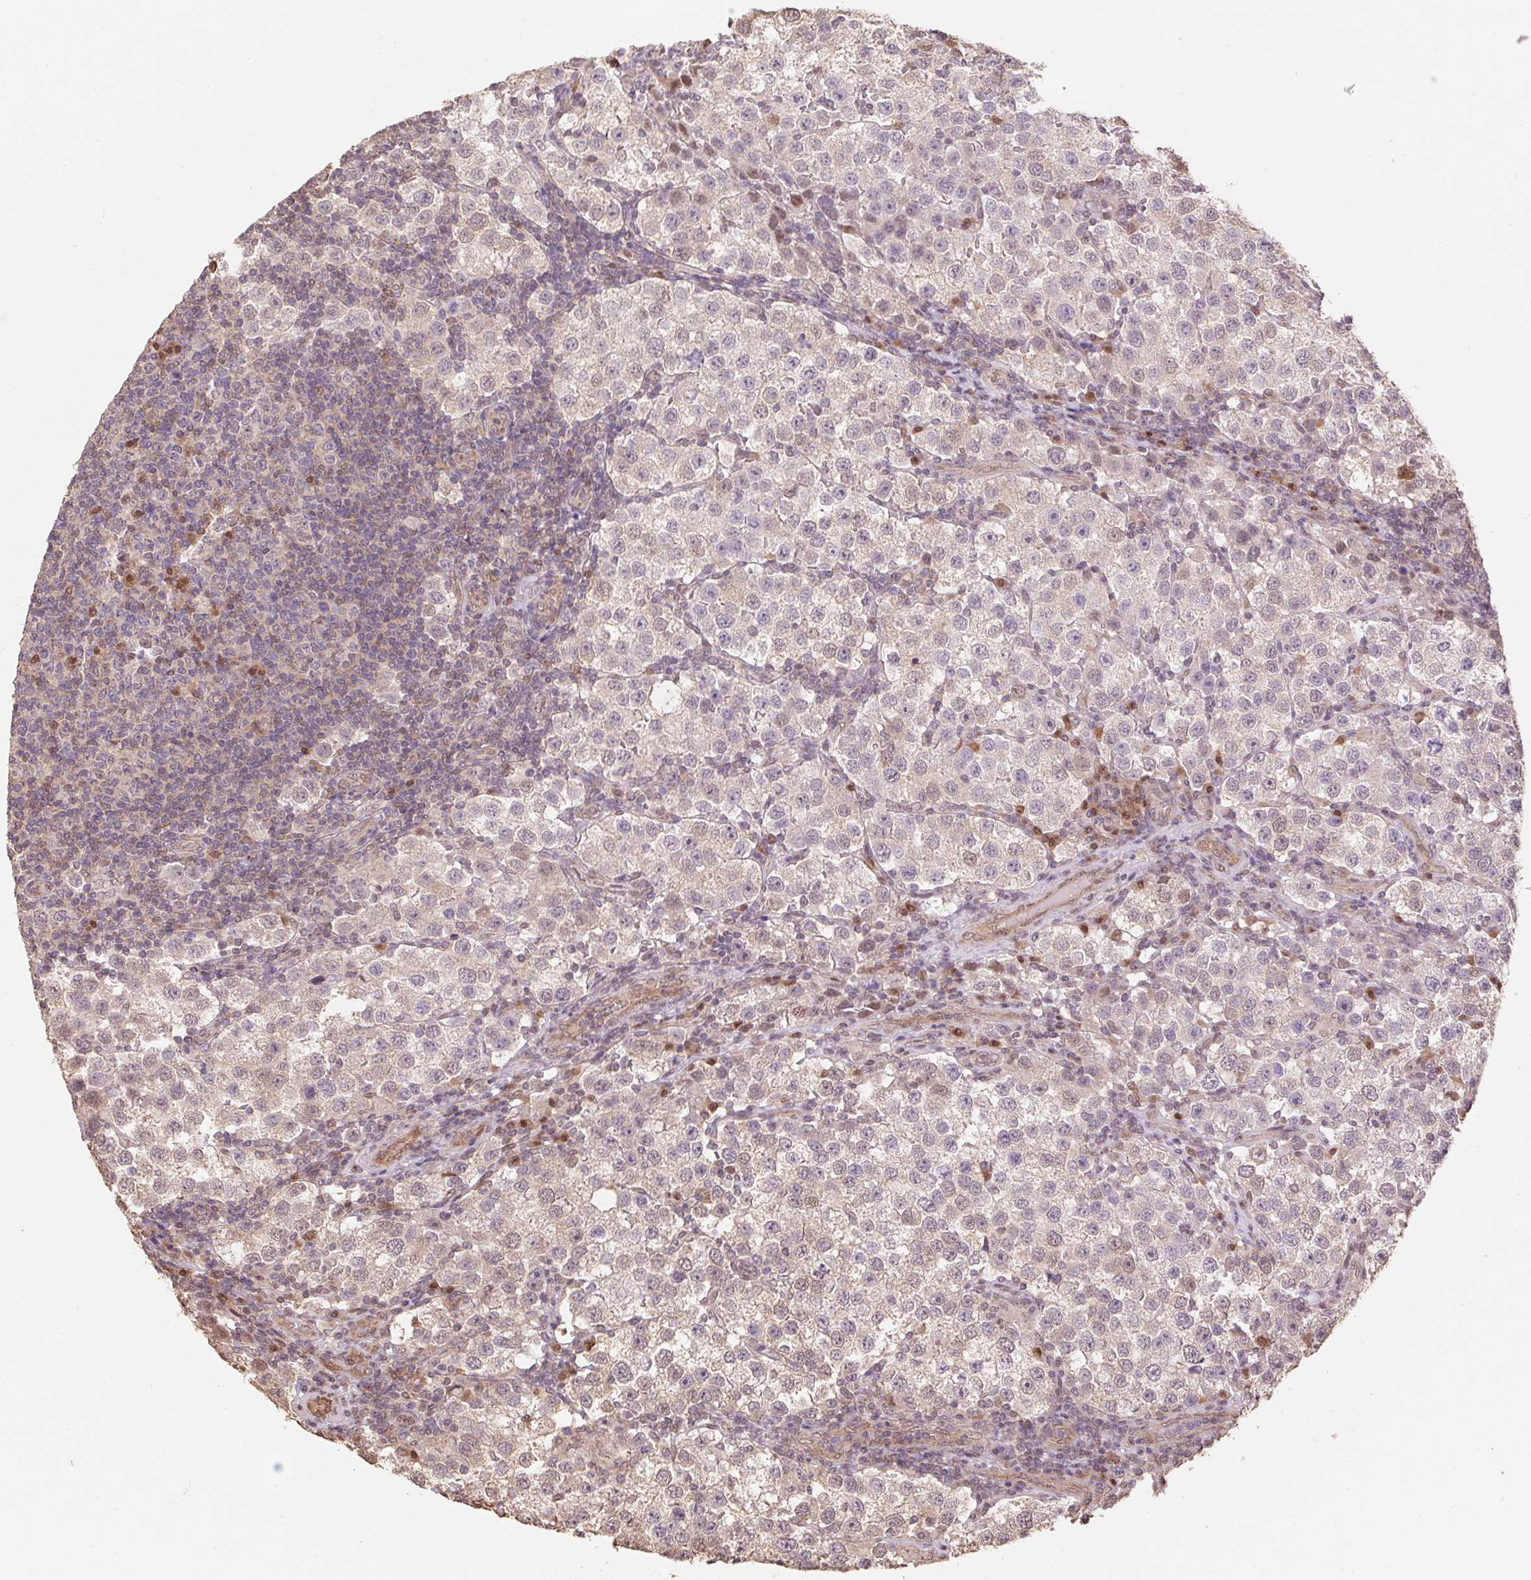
{"staining": {"intensity": "weak", "quantity": "25%-75%", "location": "cytoplasmic/membranous,nuclear"}, "tissue": "testis cancer", "cell_type": "Tumor cells", "image_type": "cancer", "snomed": [{"axis": "morphology", "description": "Seminoma, NOS"}, {"axis": "topography", "description": "Testis"}], "caption": "This is a photomicrograph of immunohistochemistry (IHC) staining of testis cancer, which shows weak positivity in the cytoplasmic/membranous and nuclear of tumor cells.", "gene": "CUTA", "patient": {"sex": "male", "age": 37}}